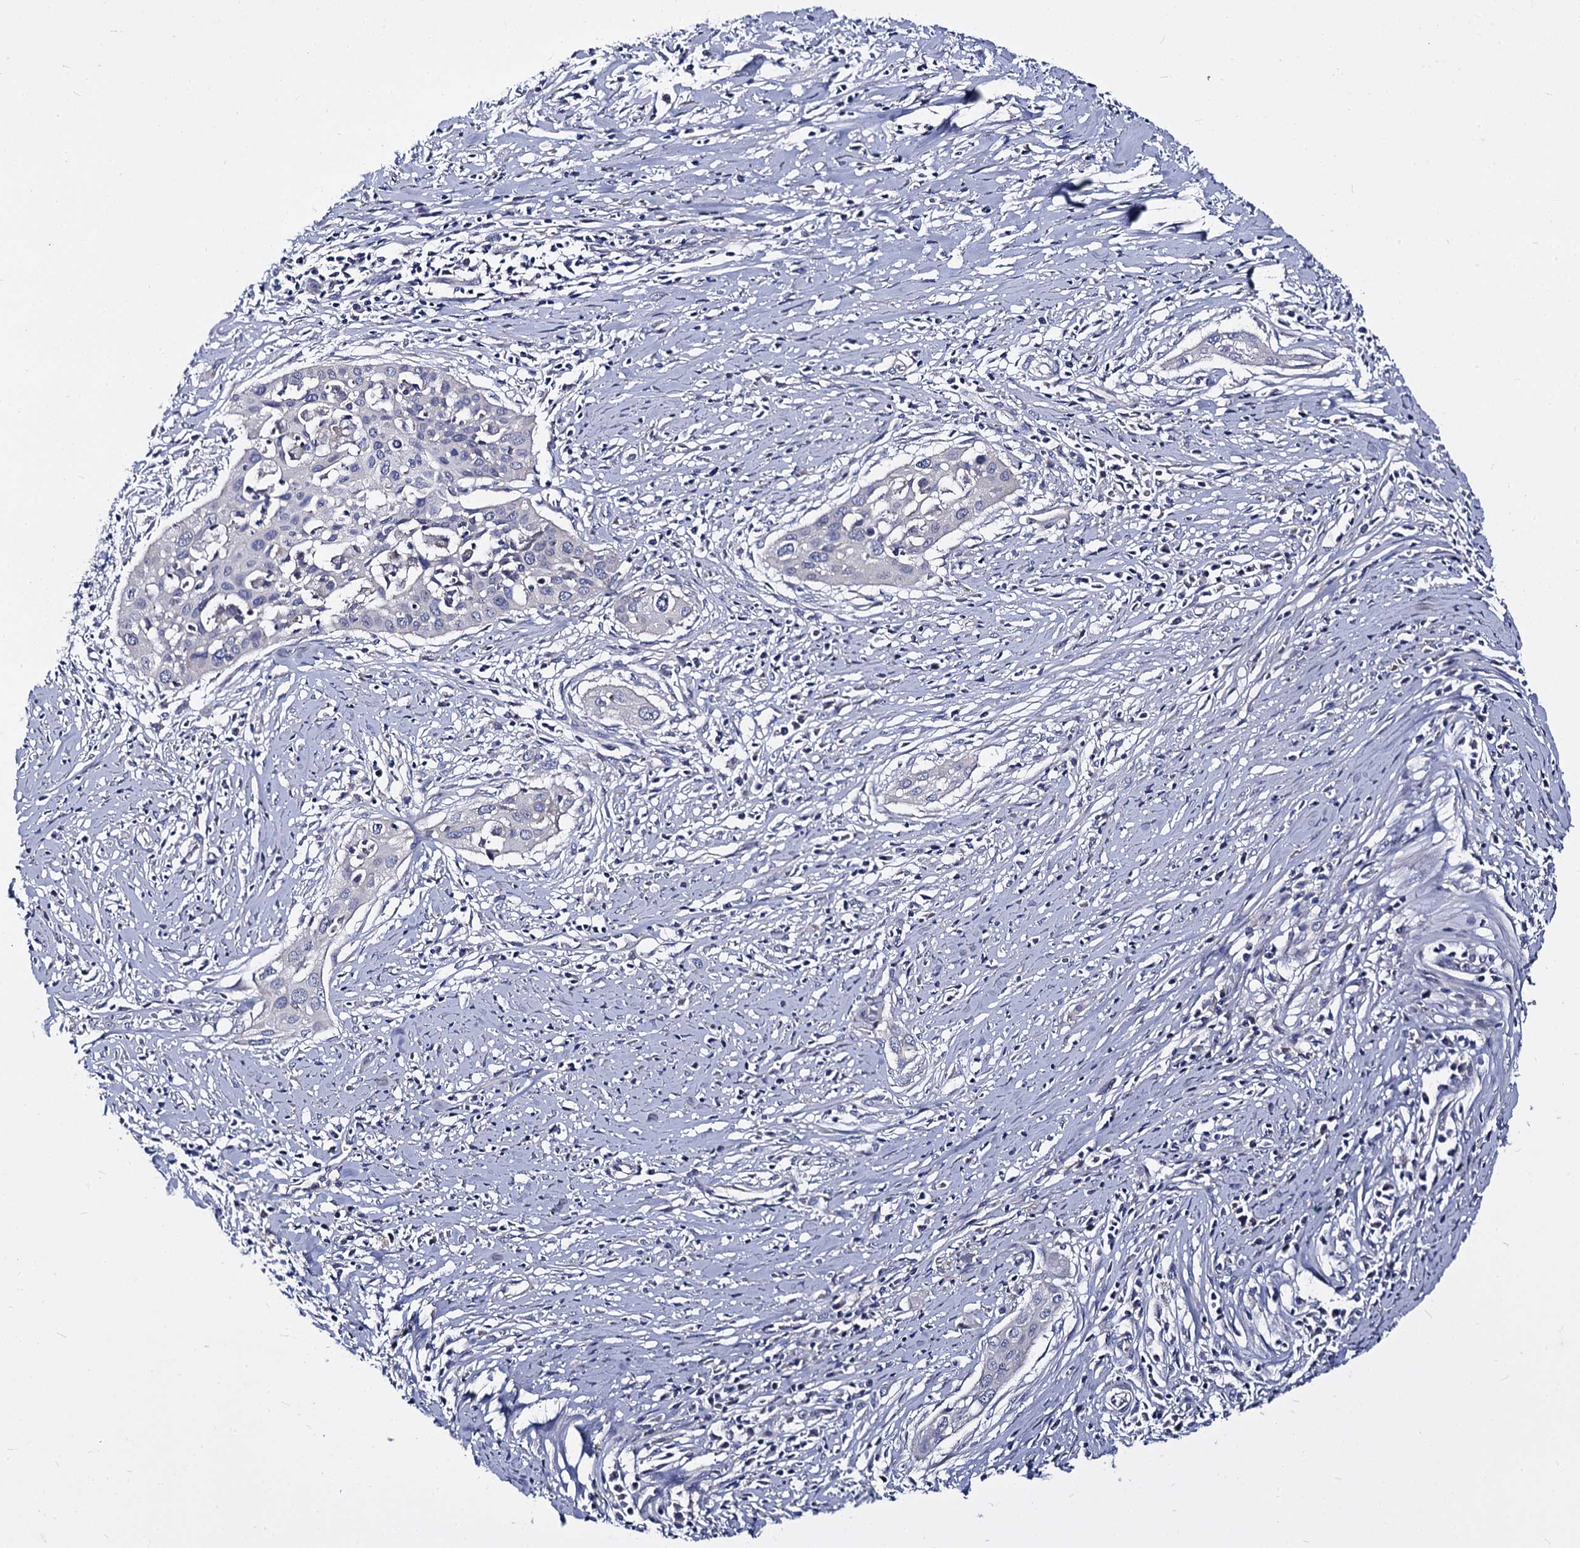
{"staining": {"intensity": "negative", "quantity": "none", "location": "none"}, "tissue": "cervical cancer", "cell_type": "Tumor cells", "image_type": "cancer", "snomed": [{"axis": "morphology", "description": "Squamous cell carcinoma, NOS"}, {"axis": "topography", "description": "Cervix"}], "caption": "Immunohistochemical staining of human squamous cell carcinoma (cervical) shows no significant staining in tumor cells.", "gene": "PANX2", "patient": {"sex": "female", "age": 34}}